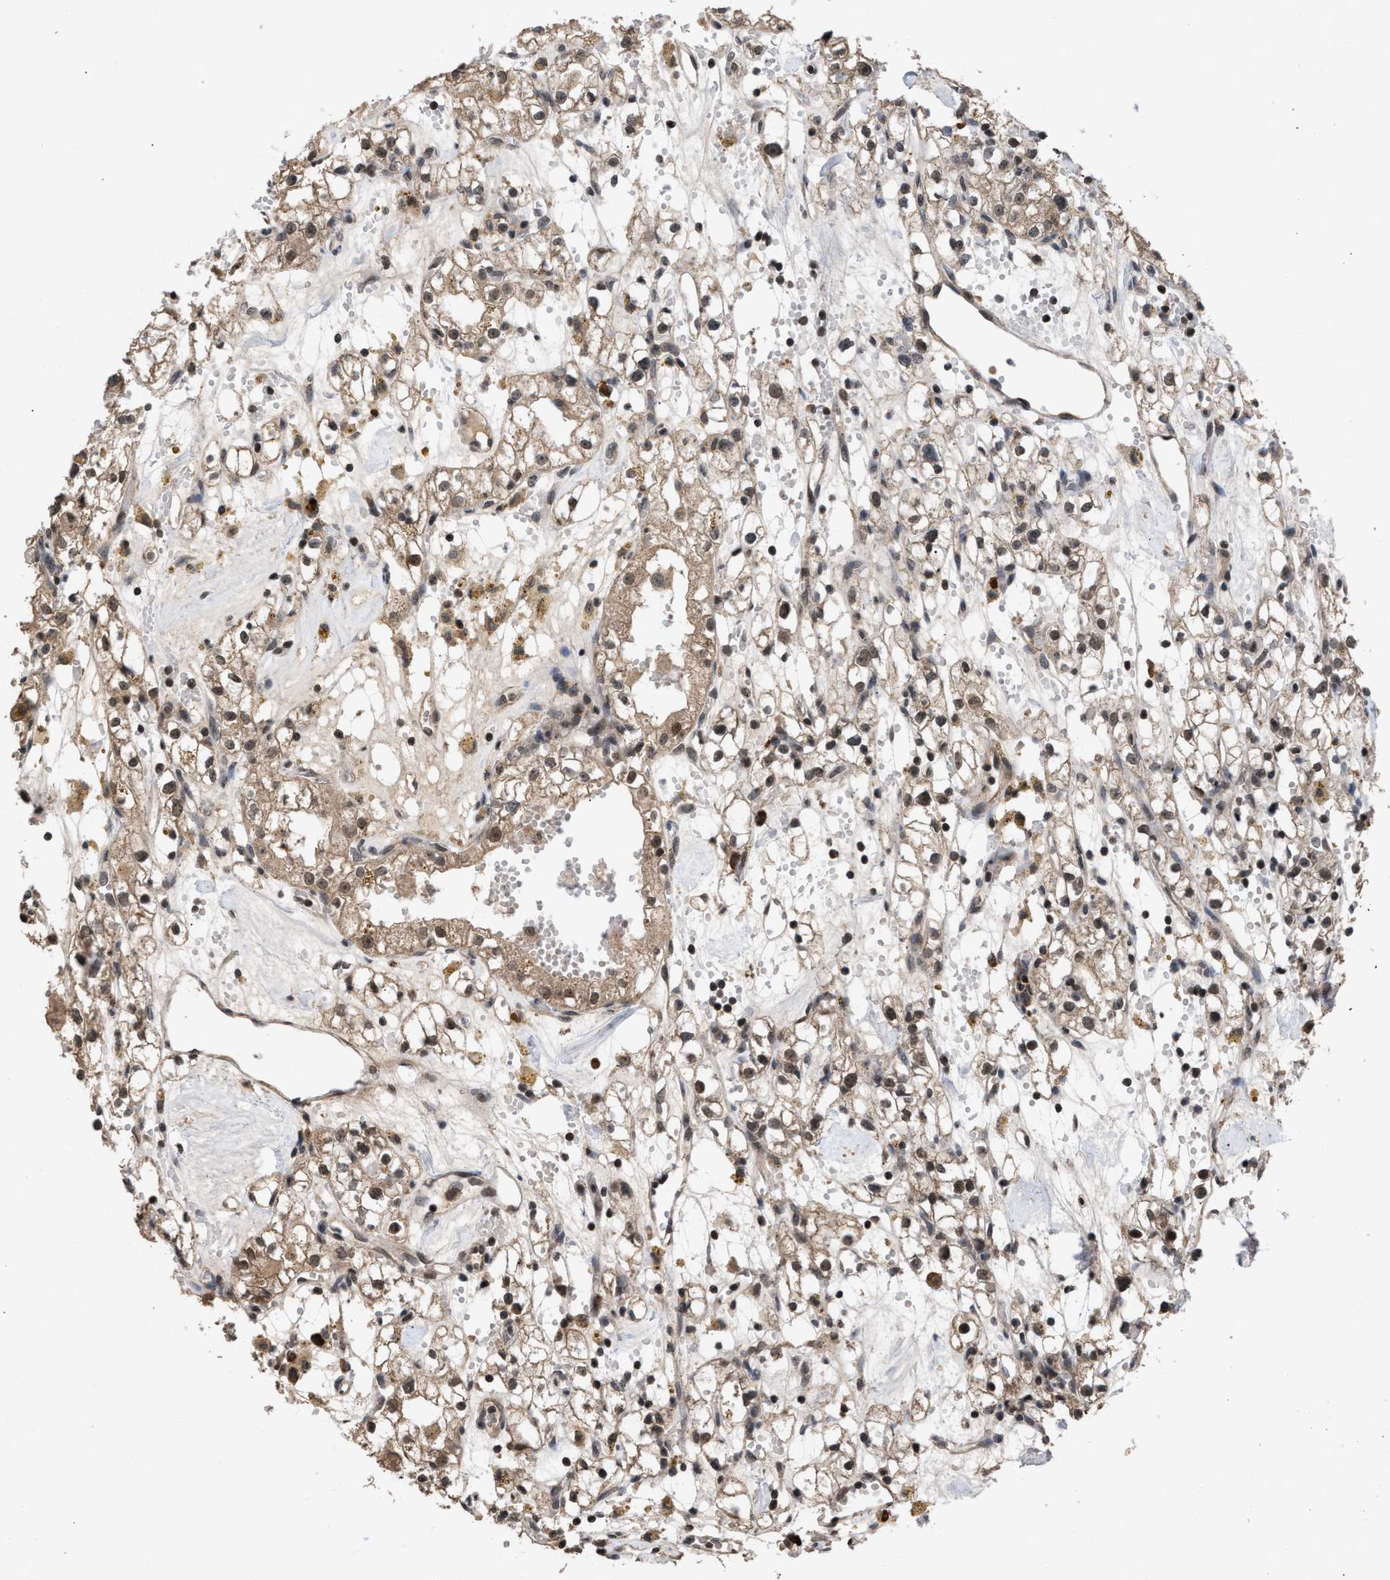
{"staining": {"intensity": "weak", "quantity": ">75%", "location": "cytoplasmic/membranous,nuclear"}, "tissue": "renal cancer", "cell_type": "Tumor cells", "image_type": "cancer", "snomed": [{"axis": "morphology", "description": "Adenocarcinoma, NOS"}, {"axis": "topography", "description": "Kidney"}], "caption": "About >75% of tumor cells in human renal cancer (adenocarcinoma) reveal weak cytoplasmic/membranous and nuclear protein expression as visualized by brown immunohistochemical staining.", "gene": "C9orf78", "patient": {"sex": "male", "age": 56}}